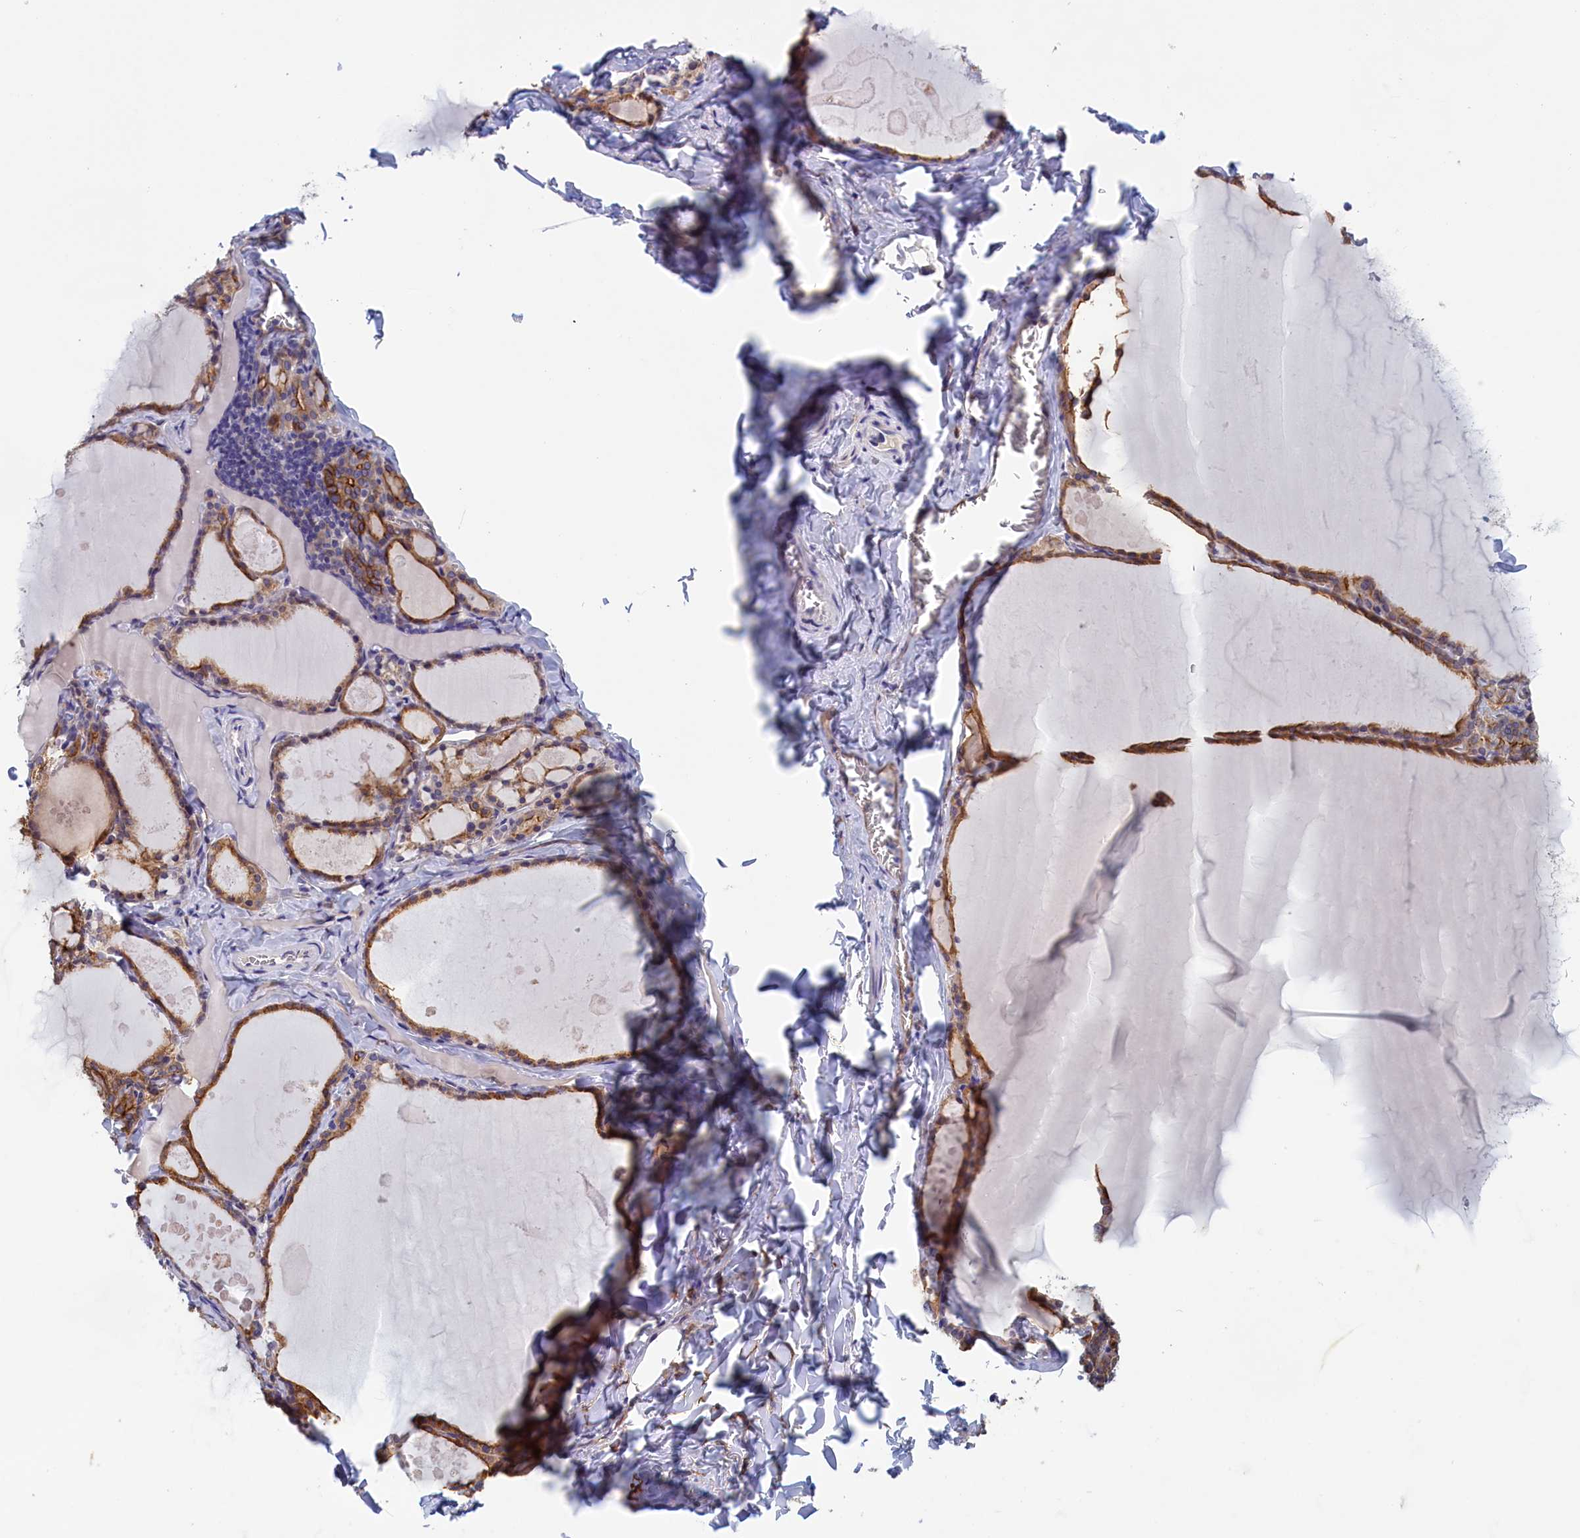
{"staining": {"intensity": "moderate", "quantity": ">75%", "location": "cytoplasmic/membranous"}, "tissue": "thyroid gland", "cell_type": "Glandular cells", "image_type": "normal", "snomed": [{"axis": "morphology", "description": "Normal tissue, NOS"}, {"axis": "topography", "description": "Thyroid gland"}], "caption": "IHC staining of unremarkable thyroid gland, which displays medium levels of moderate cytoplasmic/membranous staining in approximately >75% of glandular cells indicating moderate cytoplasmic/membranous protein expression. The staining was performed using DAB (brown) for protein detection and nuclei were counterstained in hematoxylin (blue).", "gene": "COL19A1", "patient": {"sex": "male", "age": 56}}